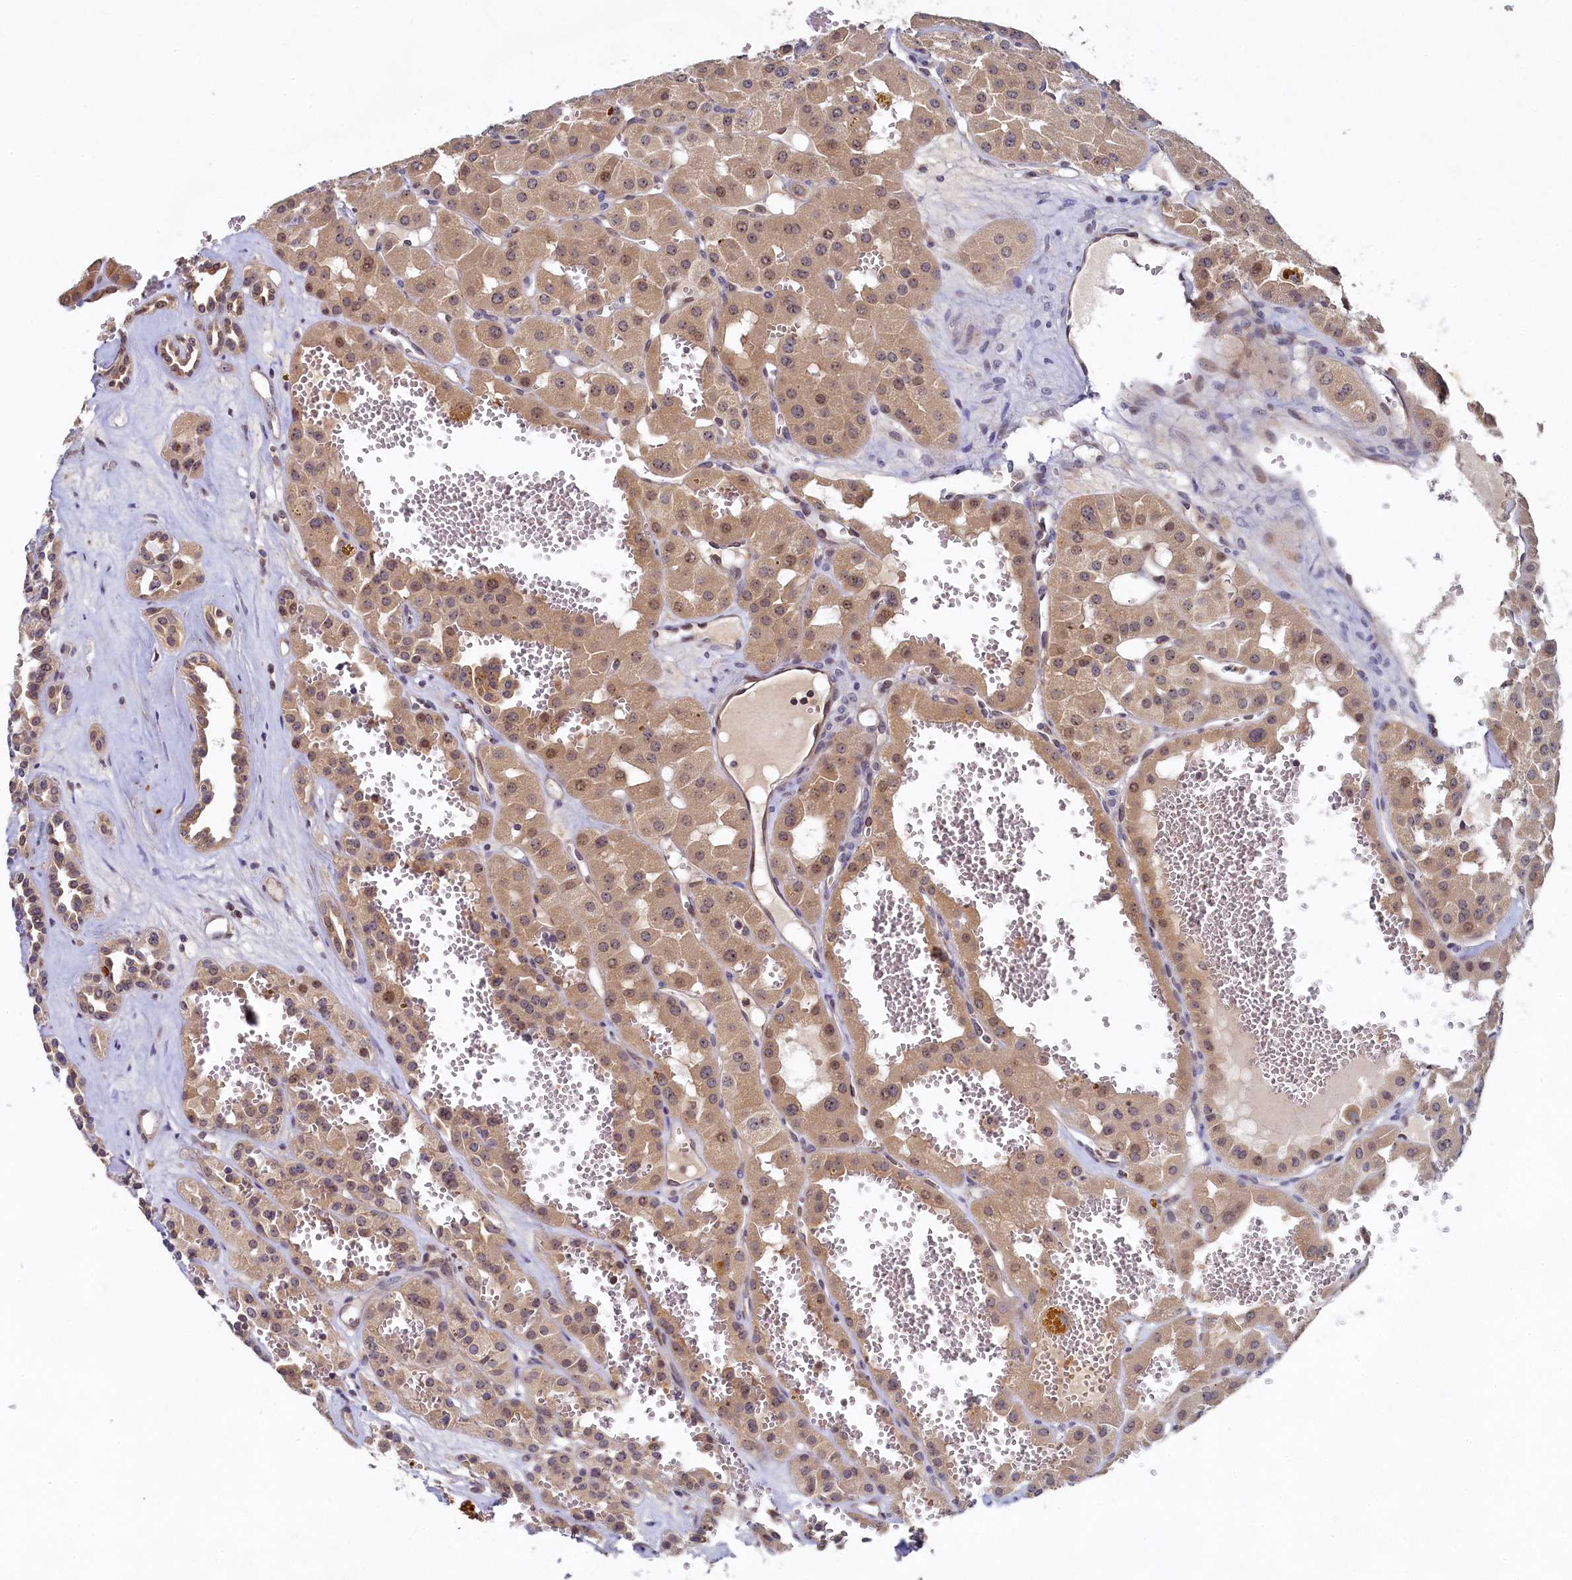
{"staining": {"intensity": "moderate", "quantity": ">75%", "location": "cytoplasmic/membranous"}, "tissue": "renal cancer", "cell_type": "Tumor cells", "image_type": "cancer", "snomed": [{"axis": "morphology", "description": "Carcinoma, NOS"}, {"axis": "topography", "description": "Kidney"}], "caption": "An IHC image of neoplastic tissue is shown. Protein staining in brown shows moderate cytoplasmic/membranous positivity in renal carcinoma within tumor cells. (DAB IHC with brightfield microscopy, high magnification).", "gene": "CEP20", "patient": {"sex": "female", "age": 75}}